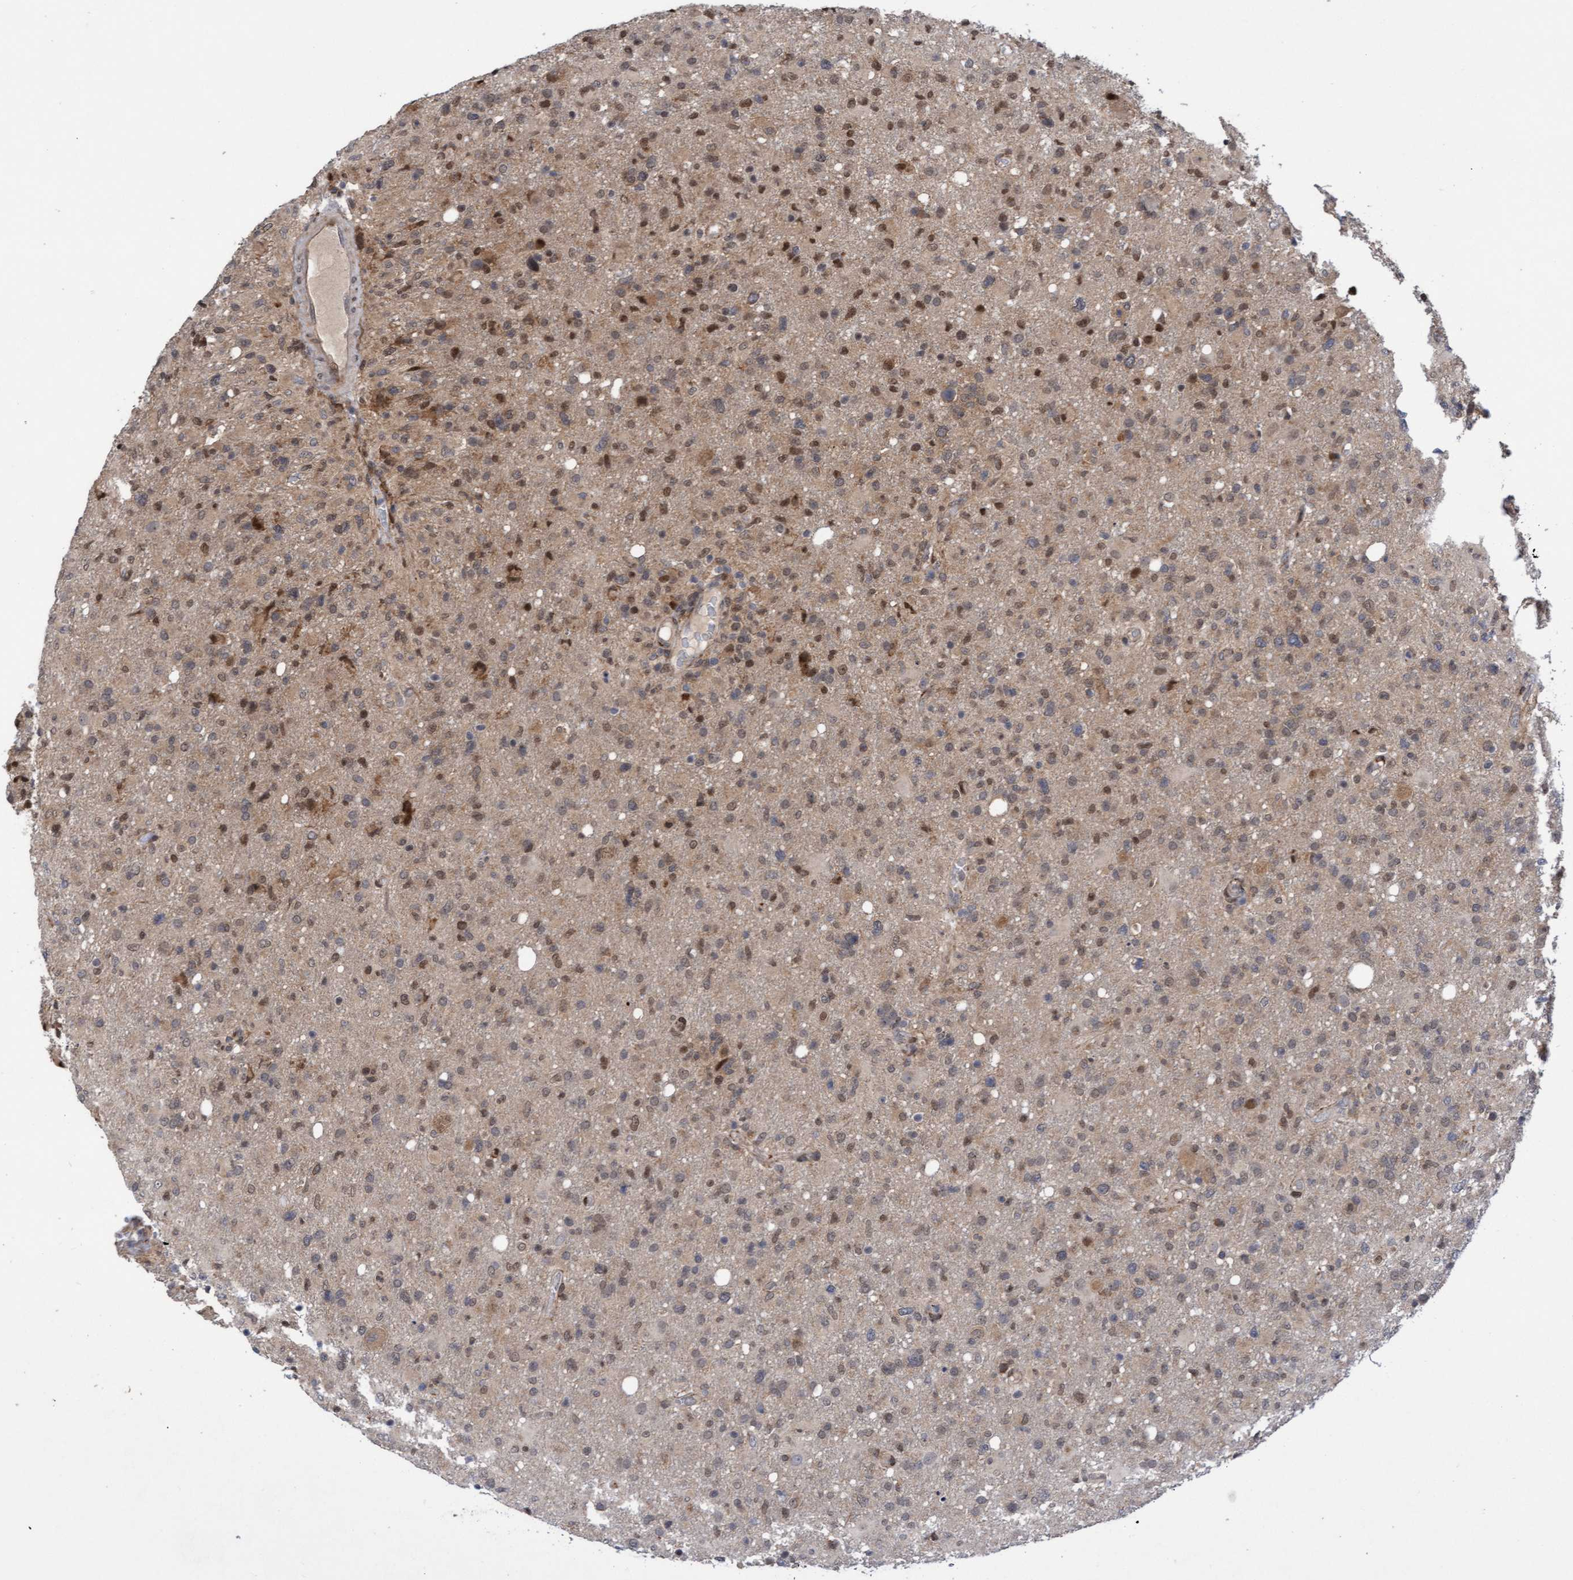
{"staining": {"intensity": "weak", "quantity": "25%-75%", "location": "cytoplasmic/membranous,nuclear"}, "tissue": "glioma", "cell_type": "Tumor cells", "image_type": "cancer", "snomed": [{"axis": "morphology", "description": "Glioma, malignant, High grade"}, {"axis": "topography", "description": "Brain"}], "caption": "Immunohistochemical staining of malignant glioma (high-grade) displays low levels of weak cytoplasmic/membranous and nuclear expression in about 25%-75% of tumor cells.", "gene": "TANC2", "patient": {"sex": "female", "age": 57}}